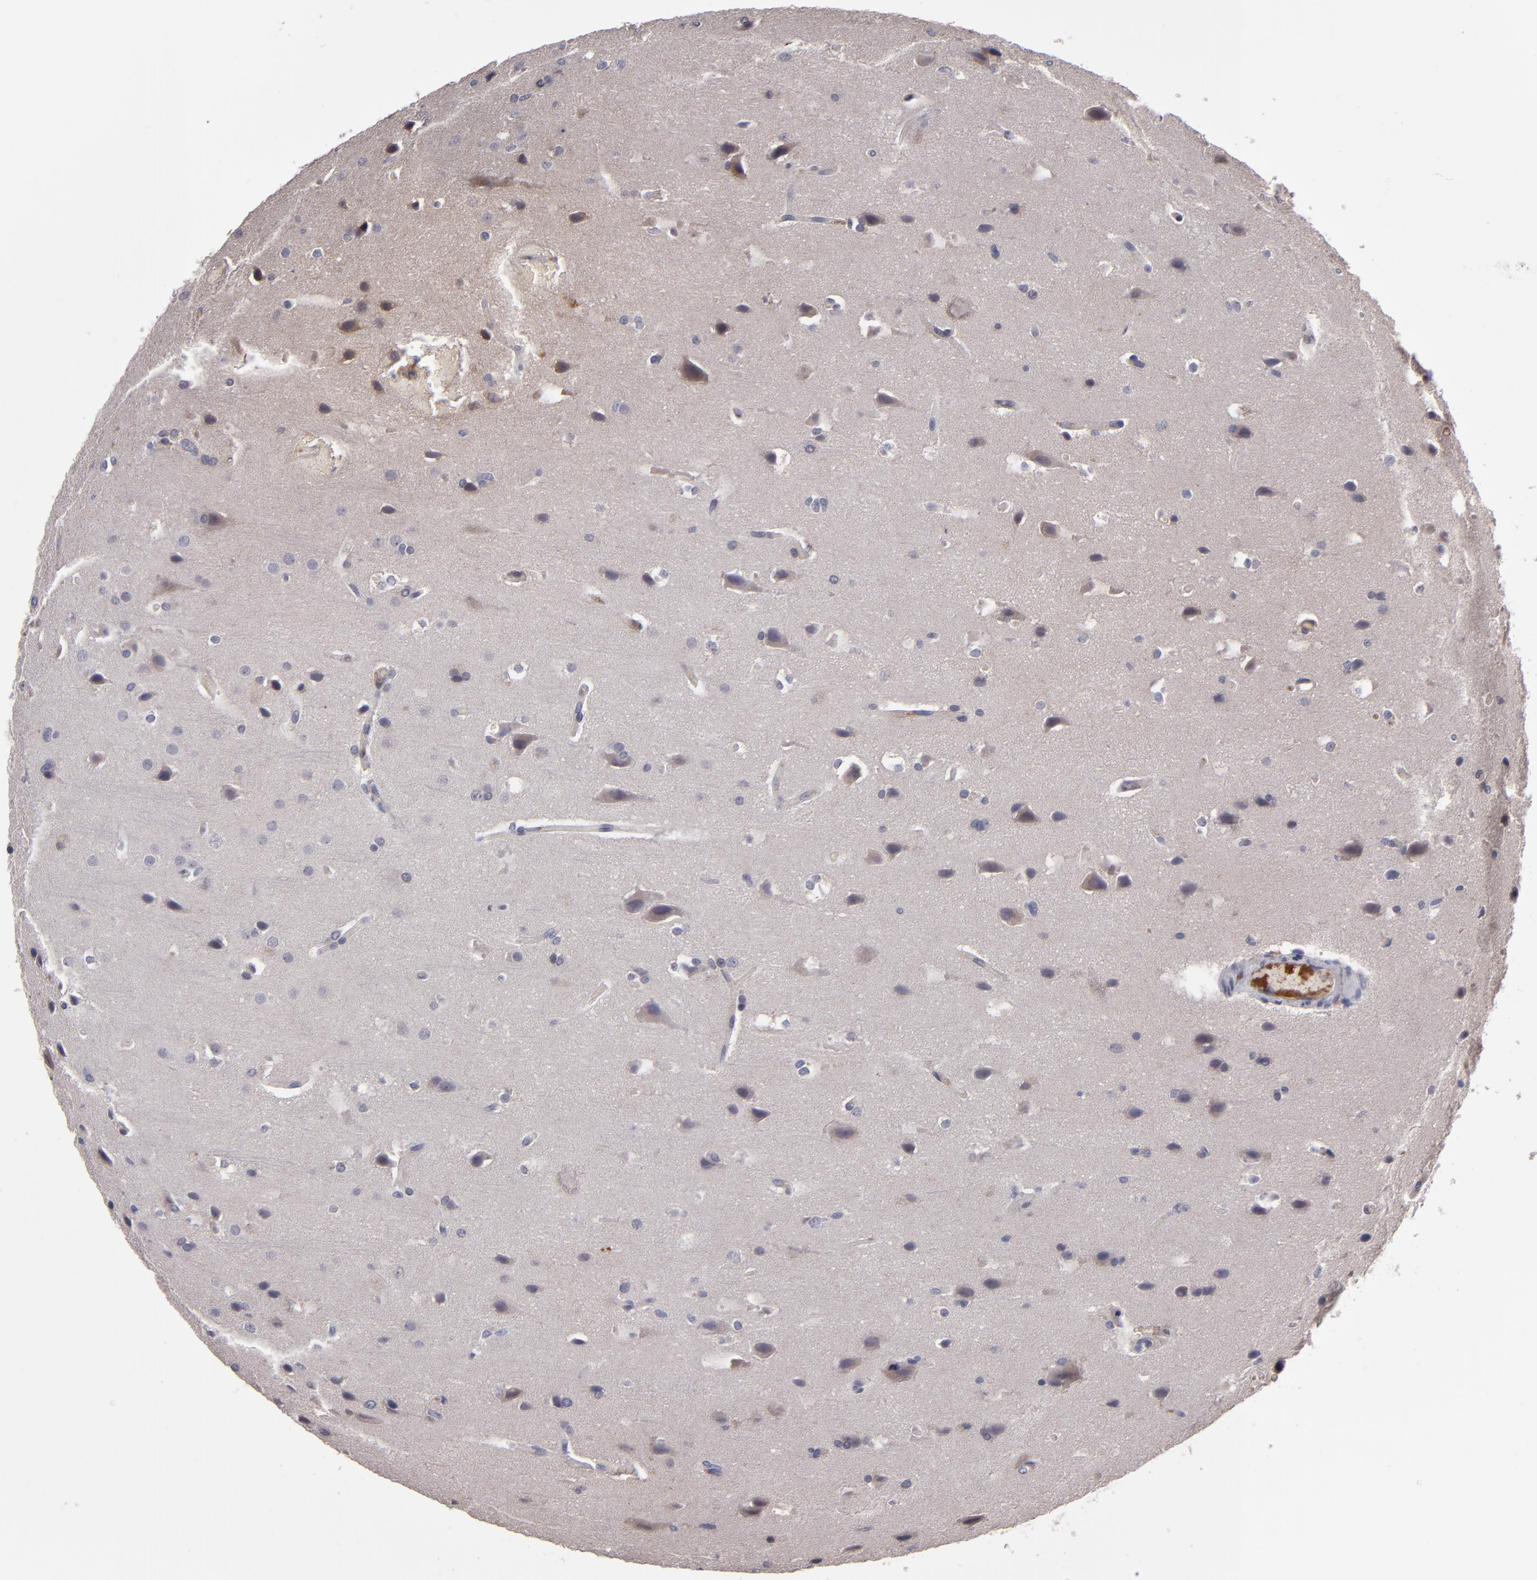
{"staining": {"intensity": "weak", "quantity": "<25%", "location": "cytoplasmic/membranous"}, "tissue": "glioma", "cell_type": "Tumor cells", "image_type": "cancer", "snomed": [{"axis": "morphology", "description": "Glioma, malignant, Low grade"}, {"axis": "topography", "description": "Cerebral cortex"}], "caption": "Low-grade glioma (malignant) stained for a protein using immunohistochemistry (IHC) exhibits no staining tumor cells.", "gene": "ITIH4", "patient": {"sex": "female", "age": 47}}